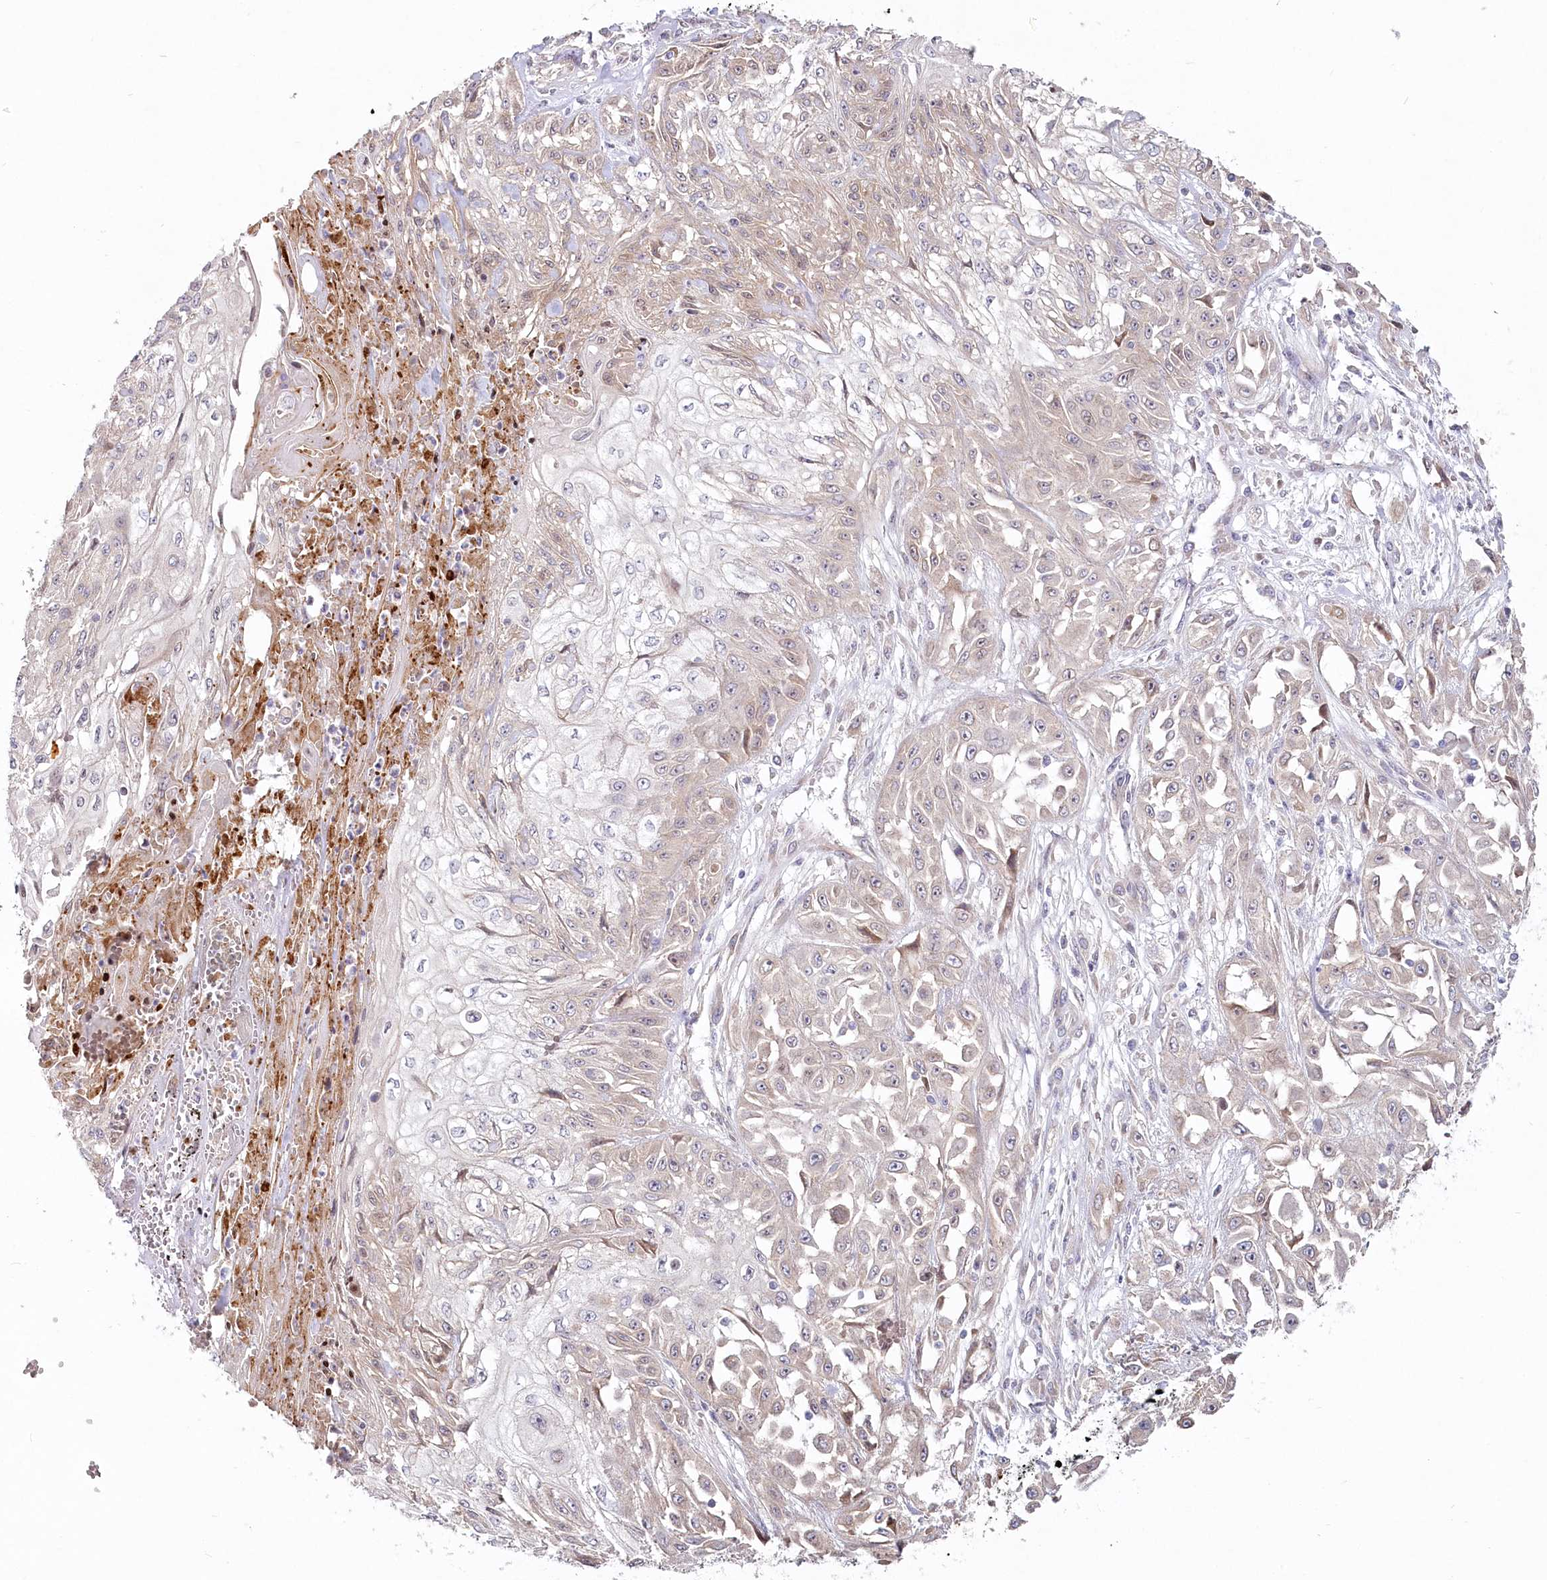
{"staining": {"intensity": "negative", "quantity": "none", "location": "none"}, "tissue": "skin cancer", "cell_type": "Tumor cells", "image_type": "cancer", "snomed": [{"axis": "morphology", "description": "Squamous cell carcinoma, NOS"}, {"axis": "morphology", "description": "Squamous cell carcinoma, metastatic, NOS"}, {"axis": "topography", "description": "Skin"}, {"axis": "topography", "description": "Lymph node"}], "caption": "Immunohistochemistry (IHC) image of neoplastic tissue: human skin metastatic squamous cell carcinoma stained with DAB demonstrates no significant protein expression in tumor cells. (Brightfield microscopy of DAB (3,3'-diaminobenzidine) immunohistochemistry at high magnification).", "gene": "SPINK13", "patient": {"sex": "male", "age": 75}}